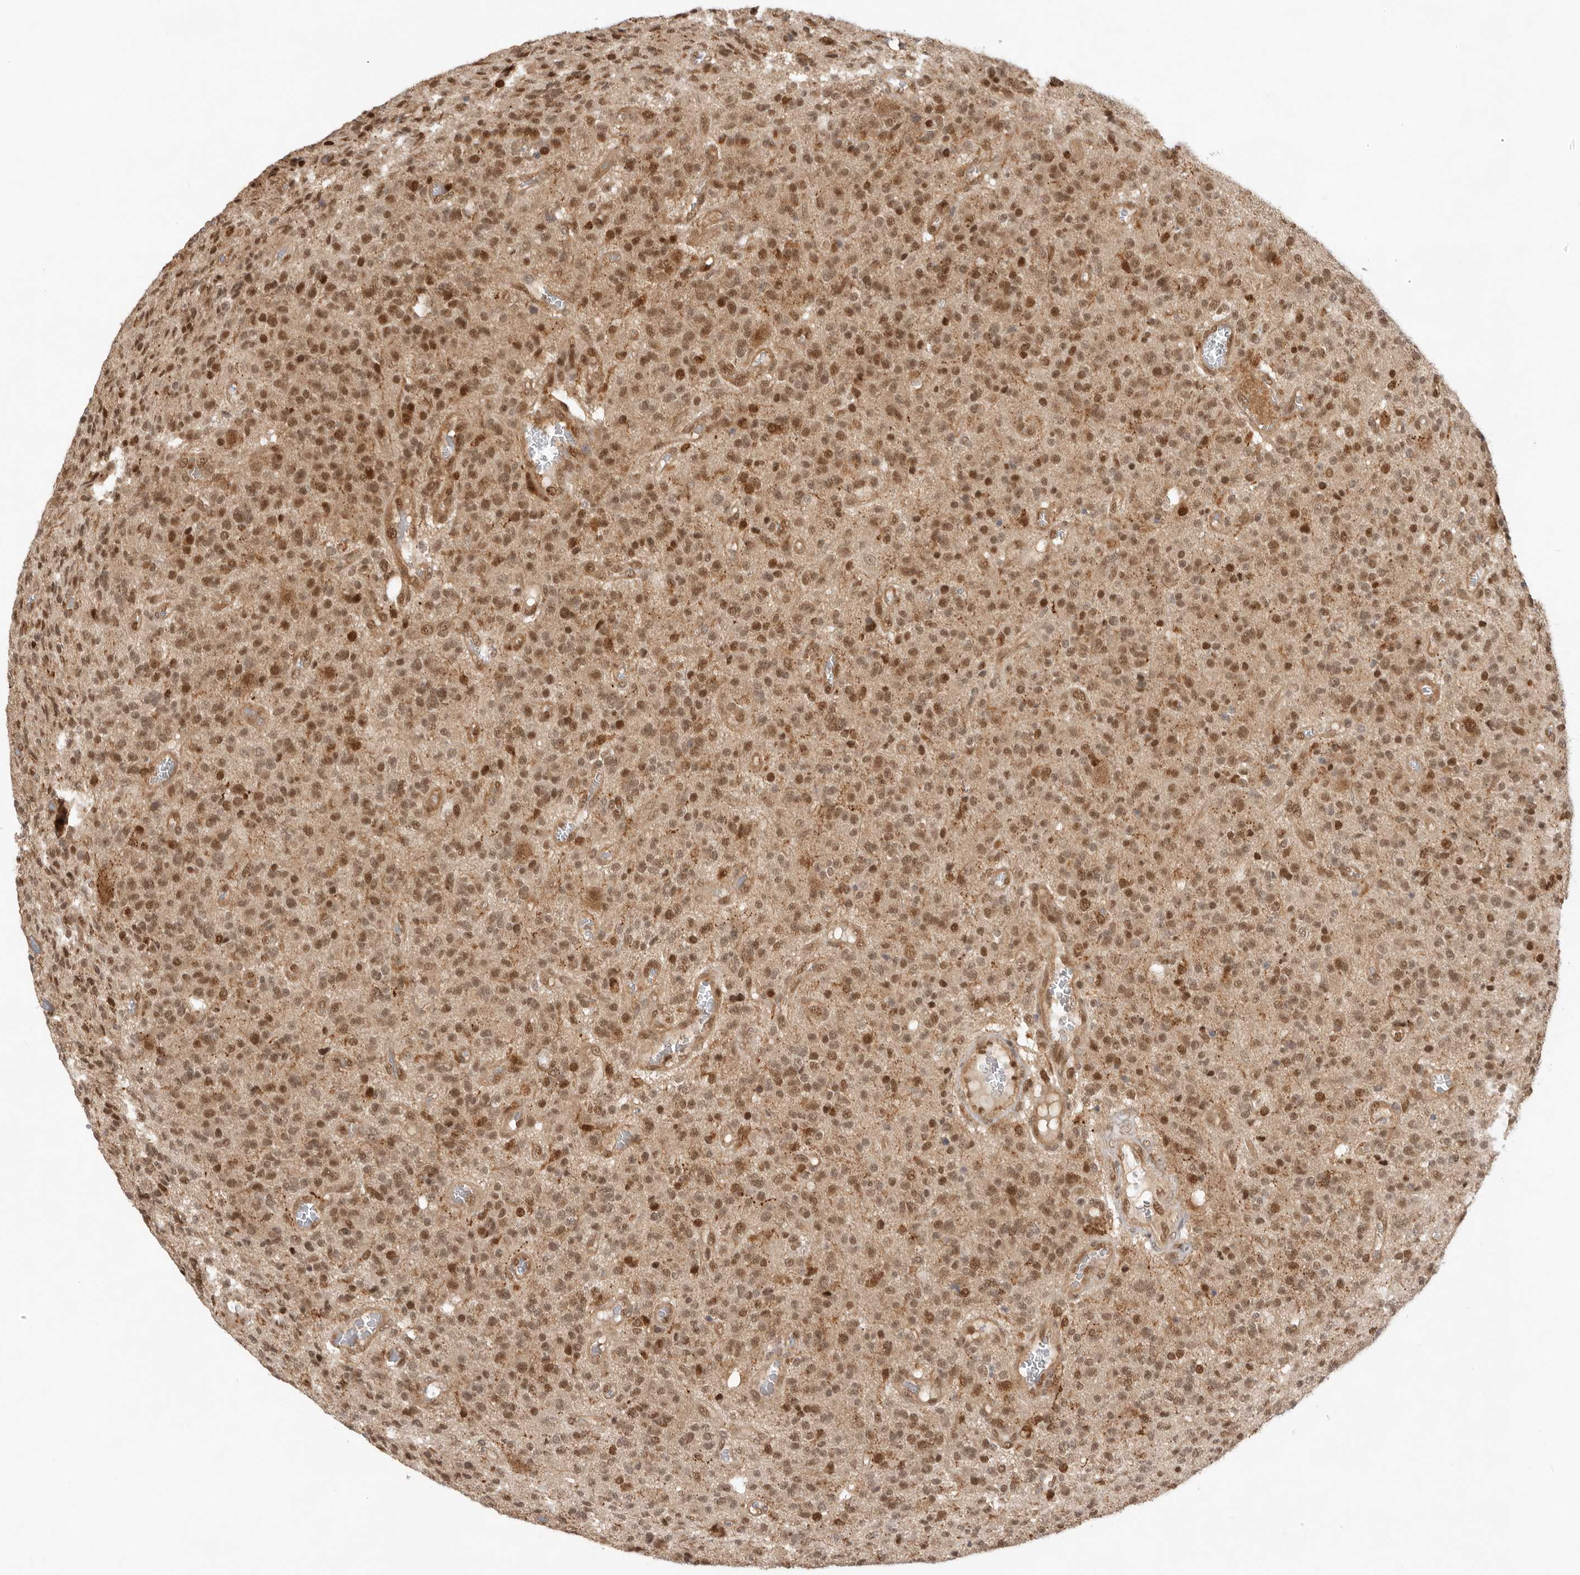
{"staining": {"intensity": "moderate", "quantity": ">75%", "location": "nuclear"}, "tissue": "glioma", "cell_type": "Tumor cells", "image_type": "cancer", "snomed": [{"axis": "morphology", "description": "Glioma, malignant, High grade"}, {"axis": "topography", "description": "Brain"}], "caption": "Immunohistochemistry staining of glioma, which displays medium levels of moderate nuclear positivity in about >75% of tumor cells indicating moderate nuclear protein staining. The staining was performed using DAB (brown) for protein detection and nuclei were counterstained in hematoxylin (blue).", "gene": "ADPRS", "patient": {"sex": "male", "age": 34}}